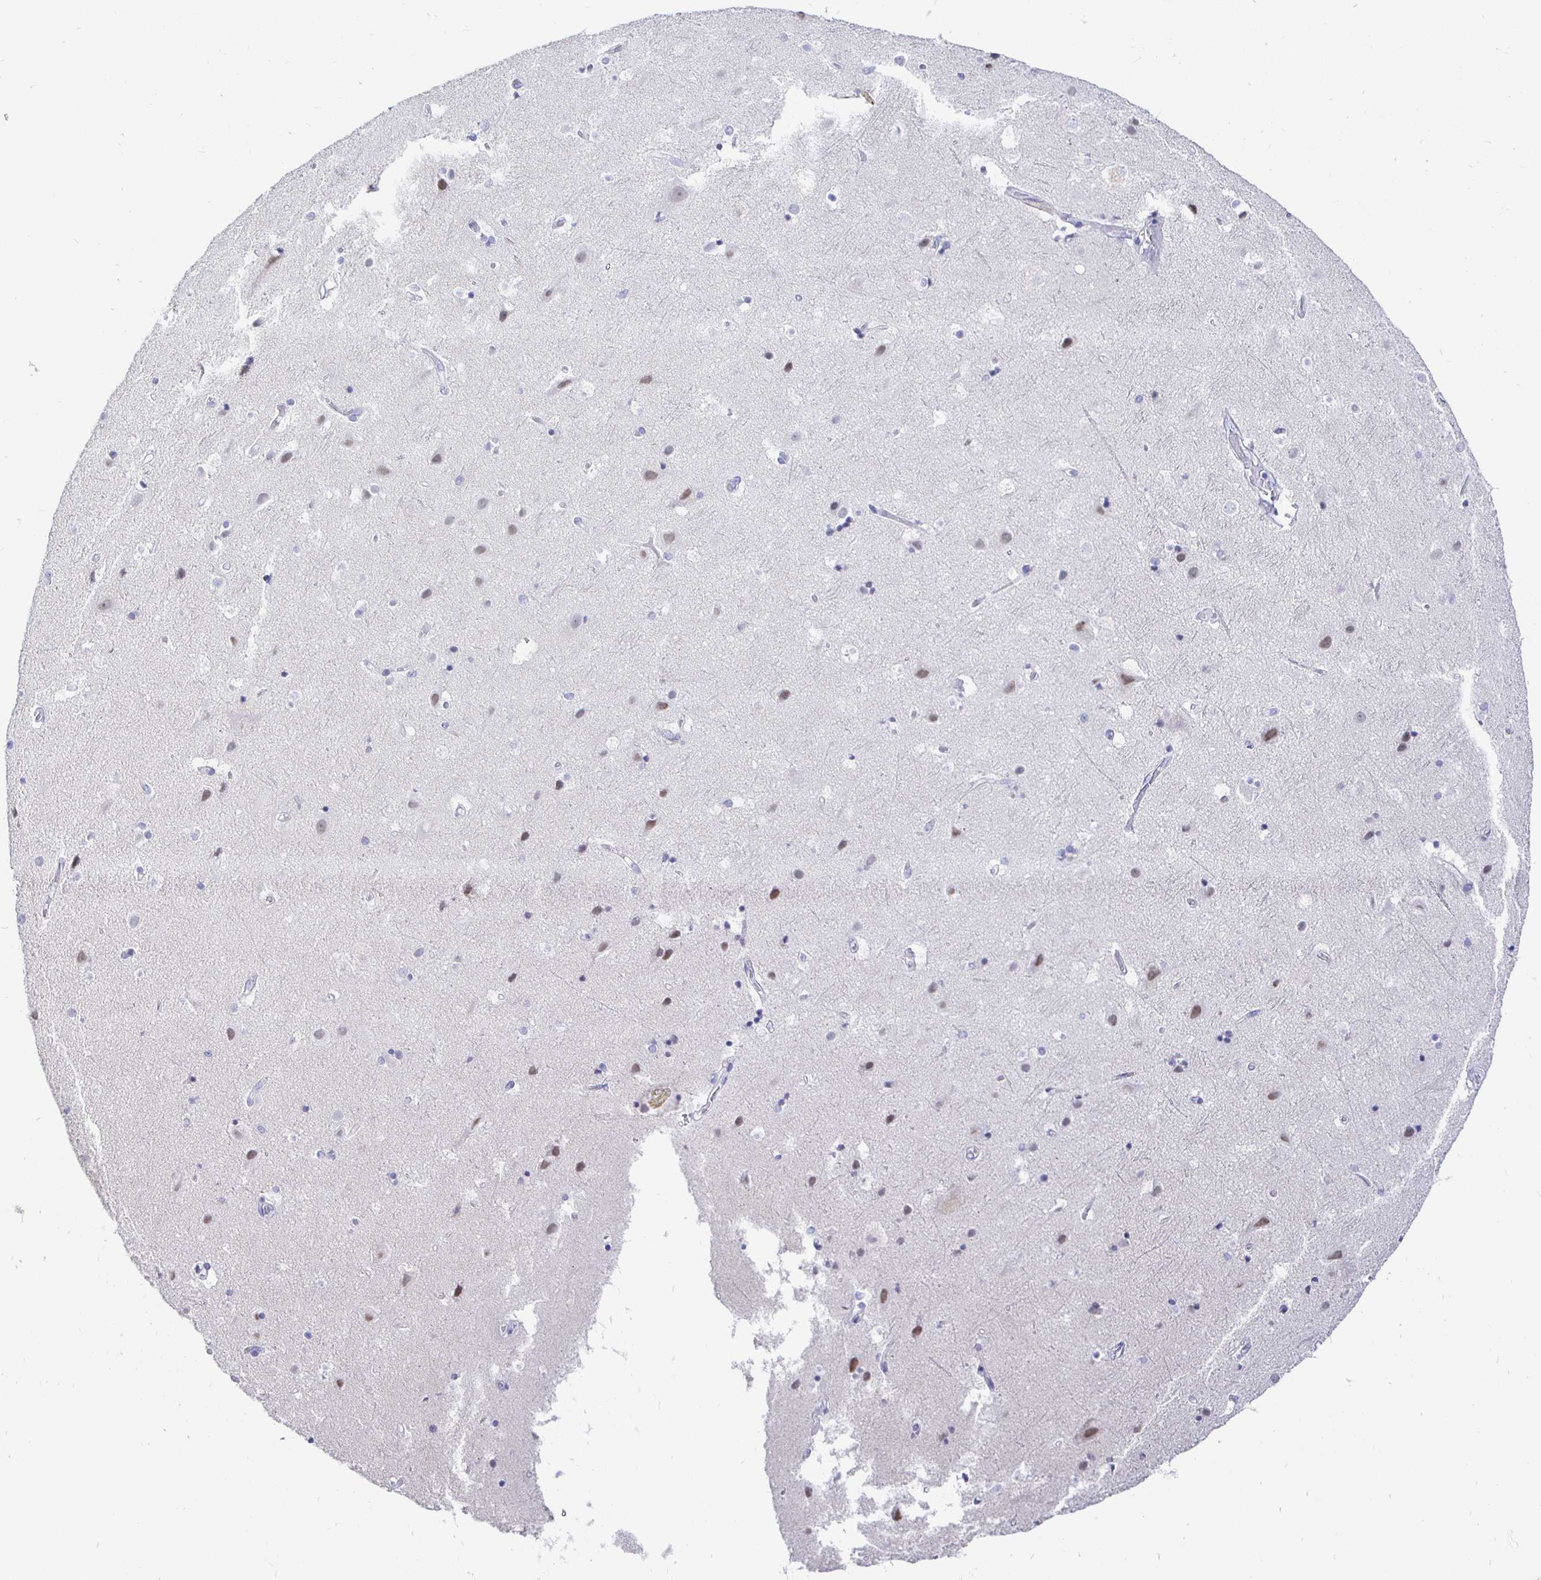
{"staining": {"intensity": "negative", "quantity": "none", "location": "none"}, "tissue": "cerebral cortex", "cell_type": "Endothelial cells", "image_type": "normal", "snomed": [{"axis": "morphology", "description": "Normal tissue, NOS"}, {"axis": "topography", "description": "Cerebral cortex"}], "caption": "The photomicrograph shows no staining of endothelial cells in normal cerebral cortex. (Brightfield microscopy of DAB (3,3'-diaminobenzidine) immunohistochemistry at high magnification).", "gene": "CR2", "patient": {"sex": "female", "age": 52}}